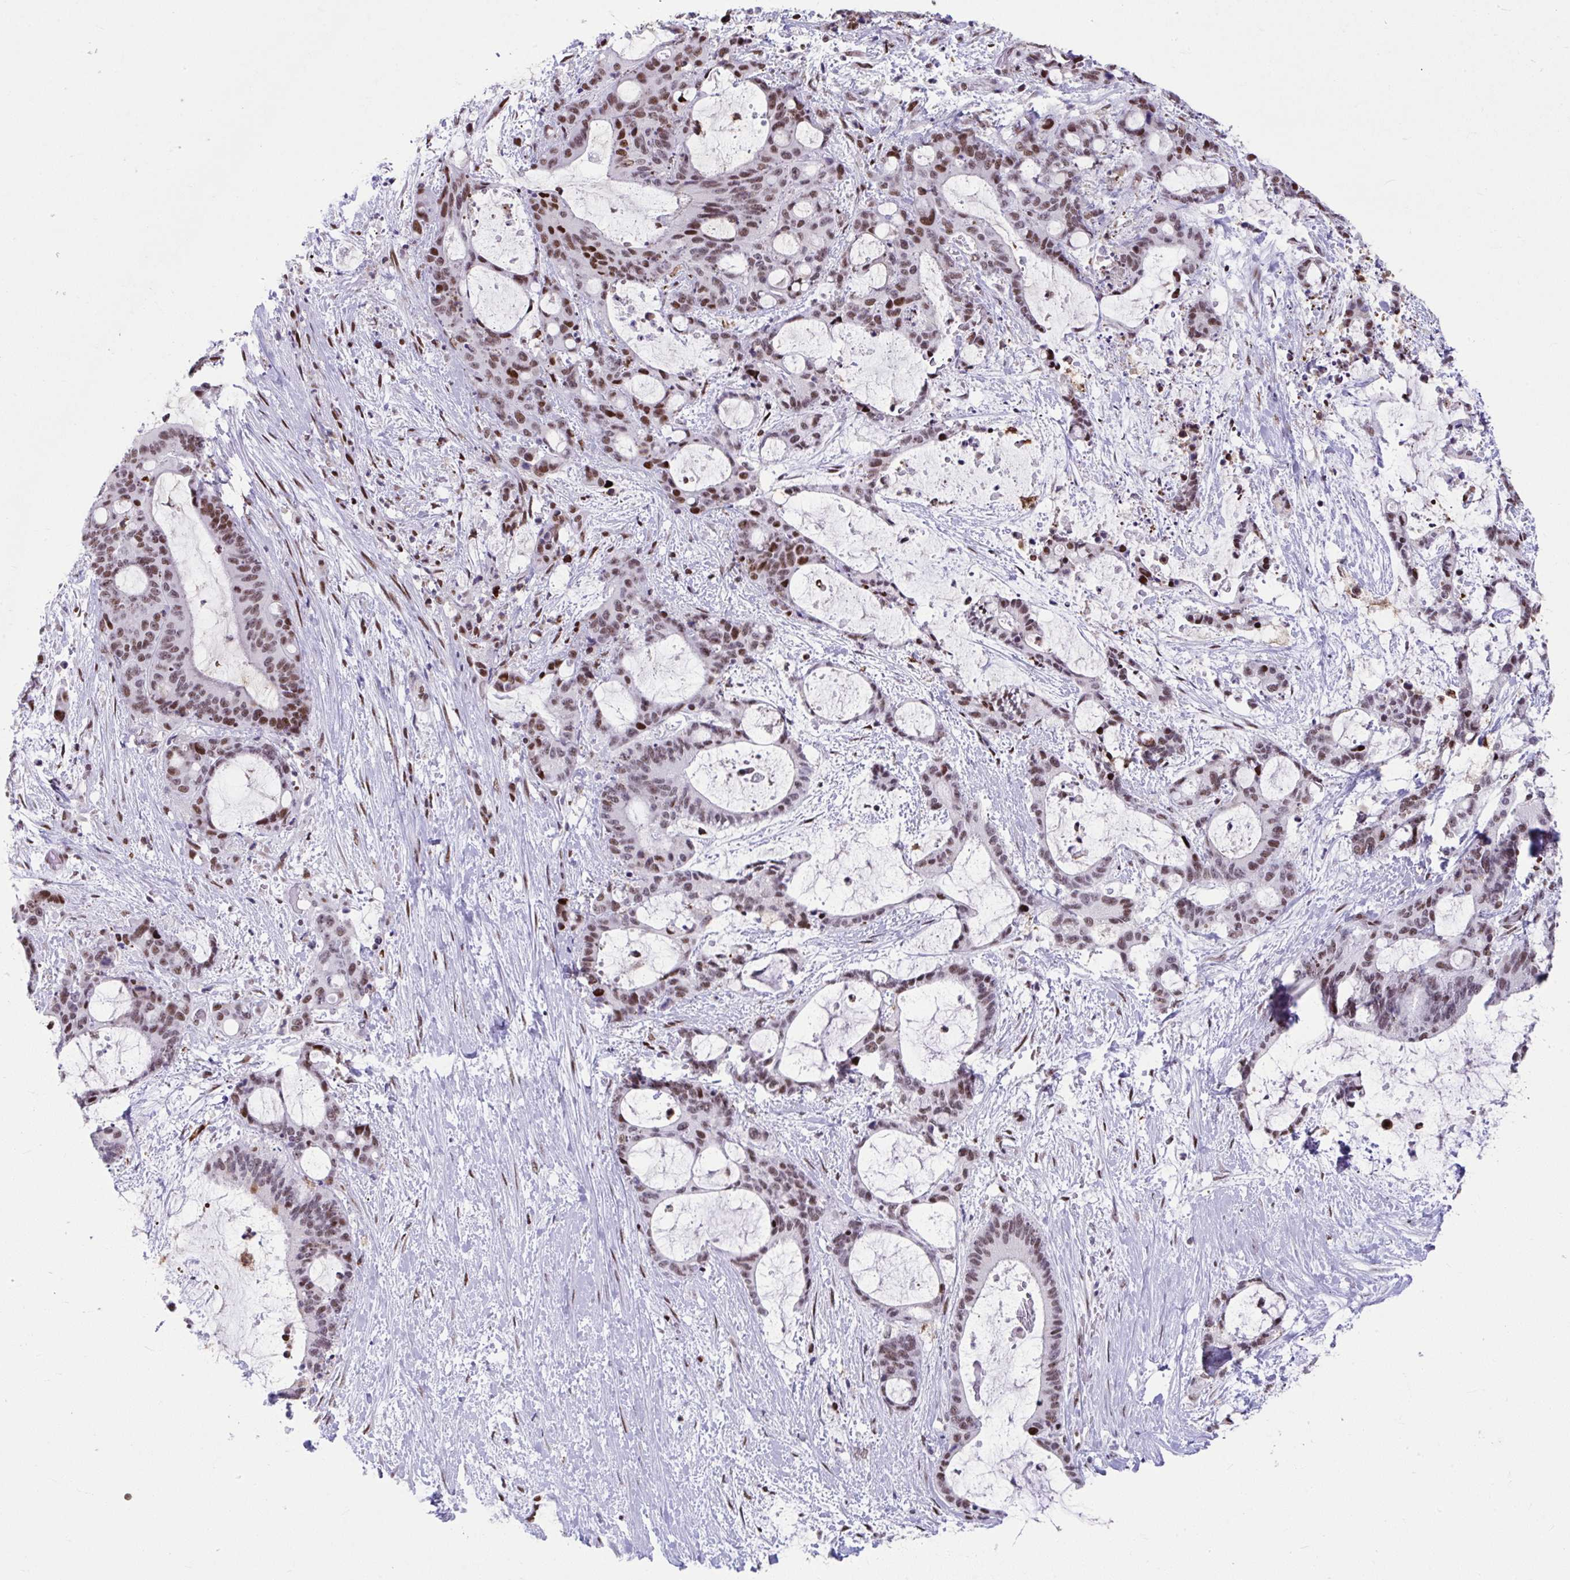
{"staining": {"intensity": "moderate", "quantity": ">75%", "location": "nuclear"}, "tissue": "liver cancer", "cell_type": "Tumor cells", "image_type": "cancer", "snomed": [{"axis": "morphology", "description": "Normal tissue, NOS"}, {"axis": "morphology", "description": "Cholangiocarcinoma"}, {"axis": "topography", "description": "Liver"}, {"axis": "topography", "description": "Peripheral nerve tissue"}], "caption": "High-magnification brightfield microscopy of liver cancer (cholangiocarcinoma) stained with DAB (3,3'-diaminobenzidine) (brown) and counterstained with hematoxylin (blue). tumor cells exhibit moderate nuclear positivity is seen in about>75% of cells.", "gene": "SLC35C2", "patient": {"sex": "female", "age": 73}}